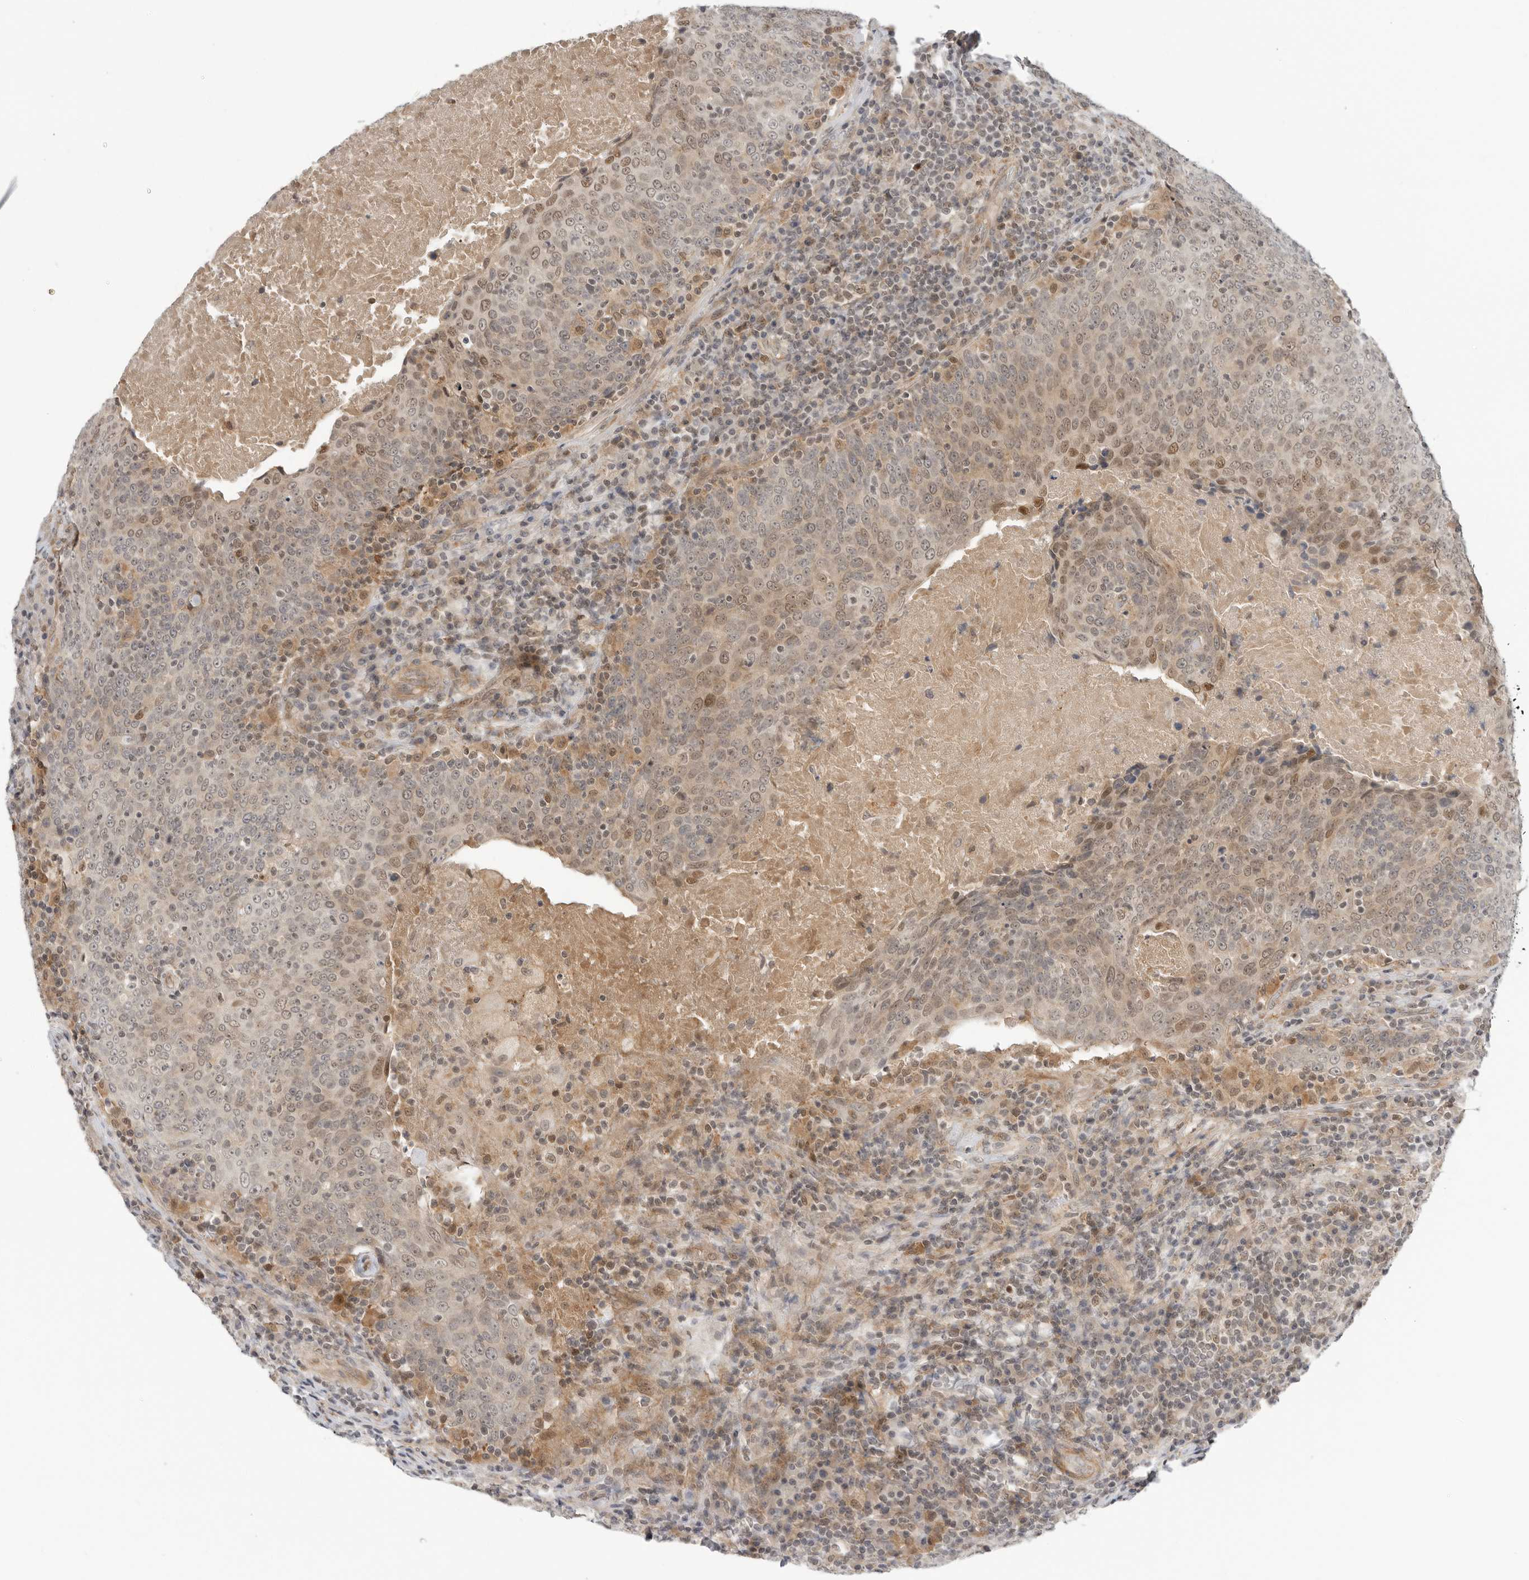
{"staining": {"intensity": "weak", "quantity": ">75%", "location": "cytoplasmic/membranous,nuclear"}, "tissue": "head and neck cancer", "cell_type": "Tumor cells", "image_type": "cancer", "snomed": [{"axis": "morphology", "description": "Squamous cell carcinoma, NOS"}, {"axis": "morphology", "description": "Squamous cell carcinoma, metastatic, NOS"}, {"axis": "topography", "description": "Lymph node"}, {"axis": "topography", "description": "Head-Neck"}], "caption": "Protein staining by immunohistochemistry (IHC) reveals weak cytoplasmic/membranous and nuclear staining in about >75% of tumor cells in head and neck cancer (metastatic squamous cell carcinoma).", "gene": "SUGCT", "patient": {"sex": "male", "age": 62}}